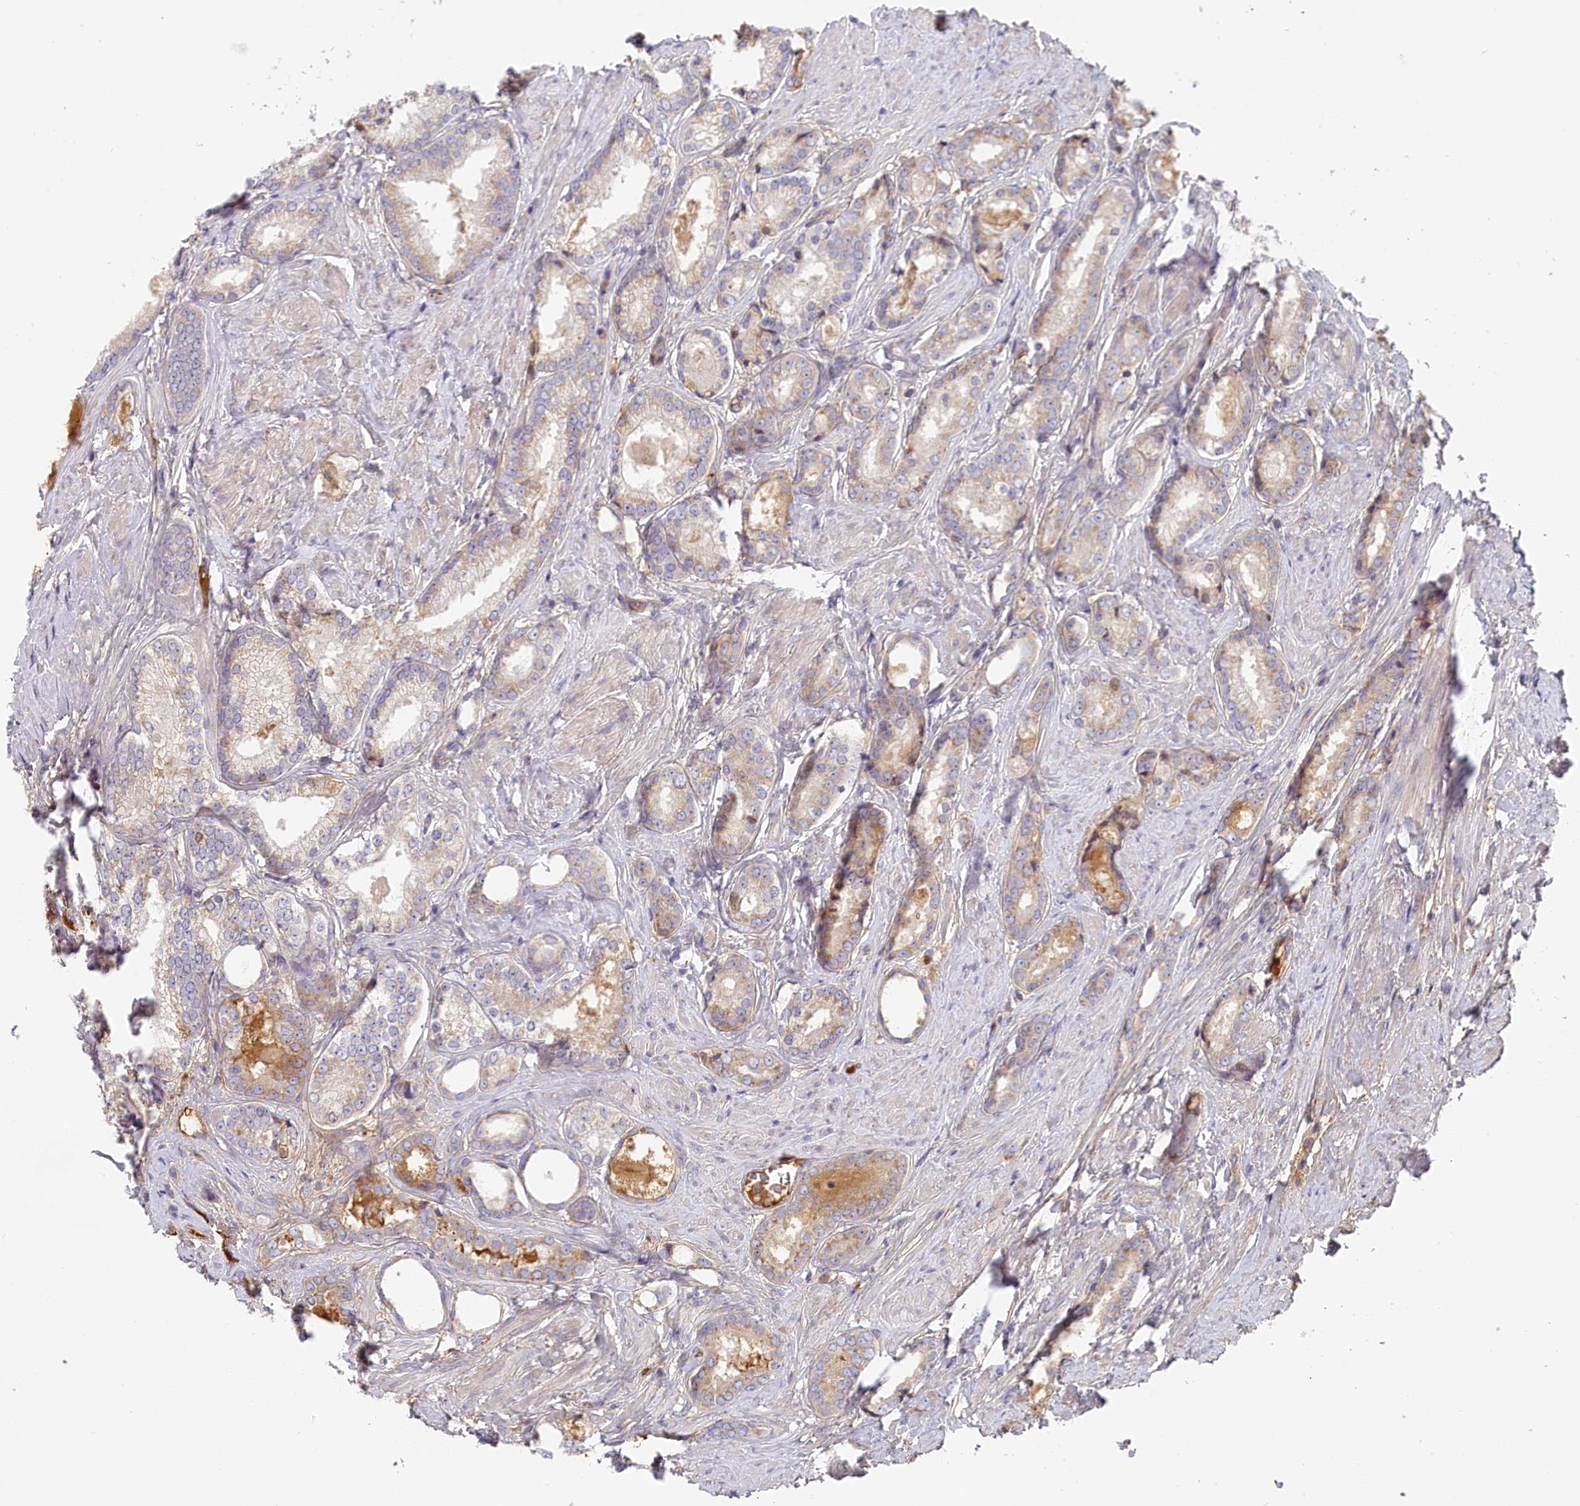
{"staining": {"intensity": "weak", "quantity": "<25%", "location": "cytoplasmic/membranous"}, "tissue": "prostate cancer", "cell_type": "Tumor cells", "image_type": "cancer", "snomed": [{"axis": "morphology", "description": "Adenocarcinoma, Low grade"}, {"axis": "topography", "description": "Prostate"}], "caption": "Tumor cells are negative for protein expression in human prostate adenocarcinoma (low-grade). The staining is performed using DAB (3,3'-diaminobenzidine) brown chromogen with nuclei counter-stained in using hematoxylin.", "gene": "STX16", "patient": {"sex": "male", "age": 68}}